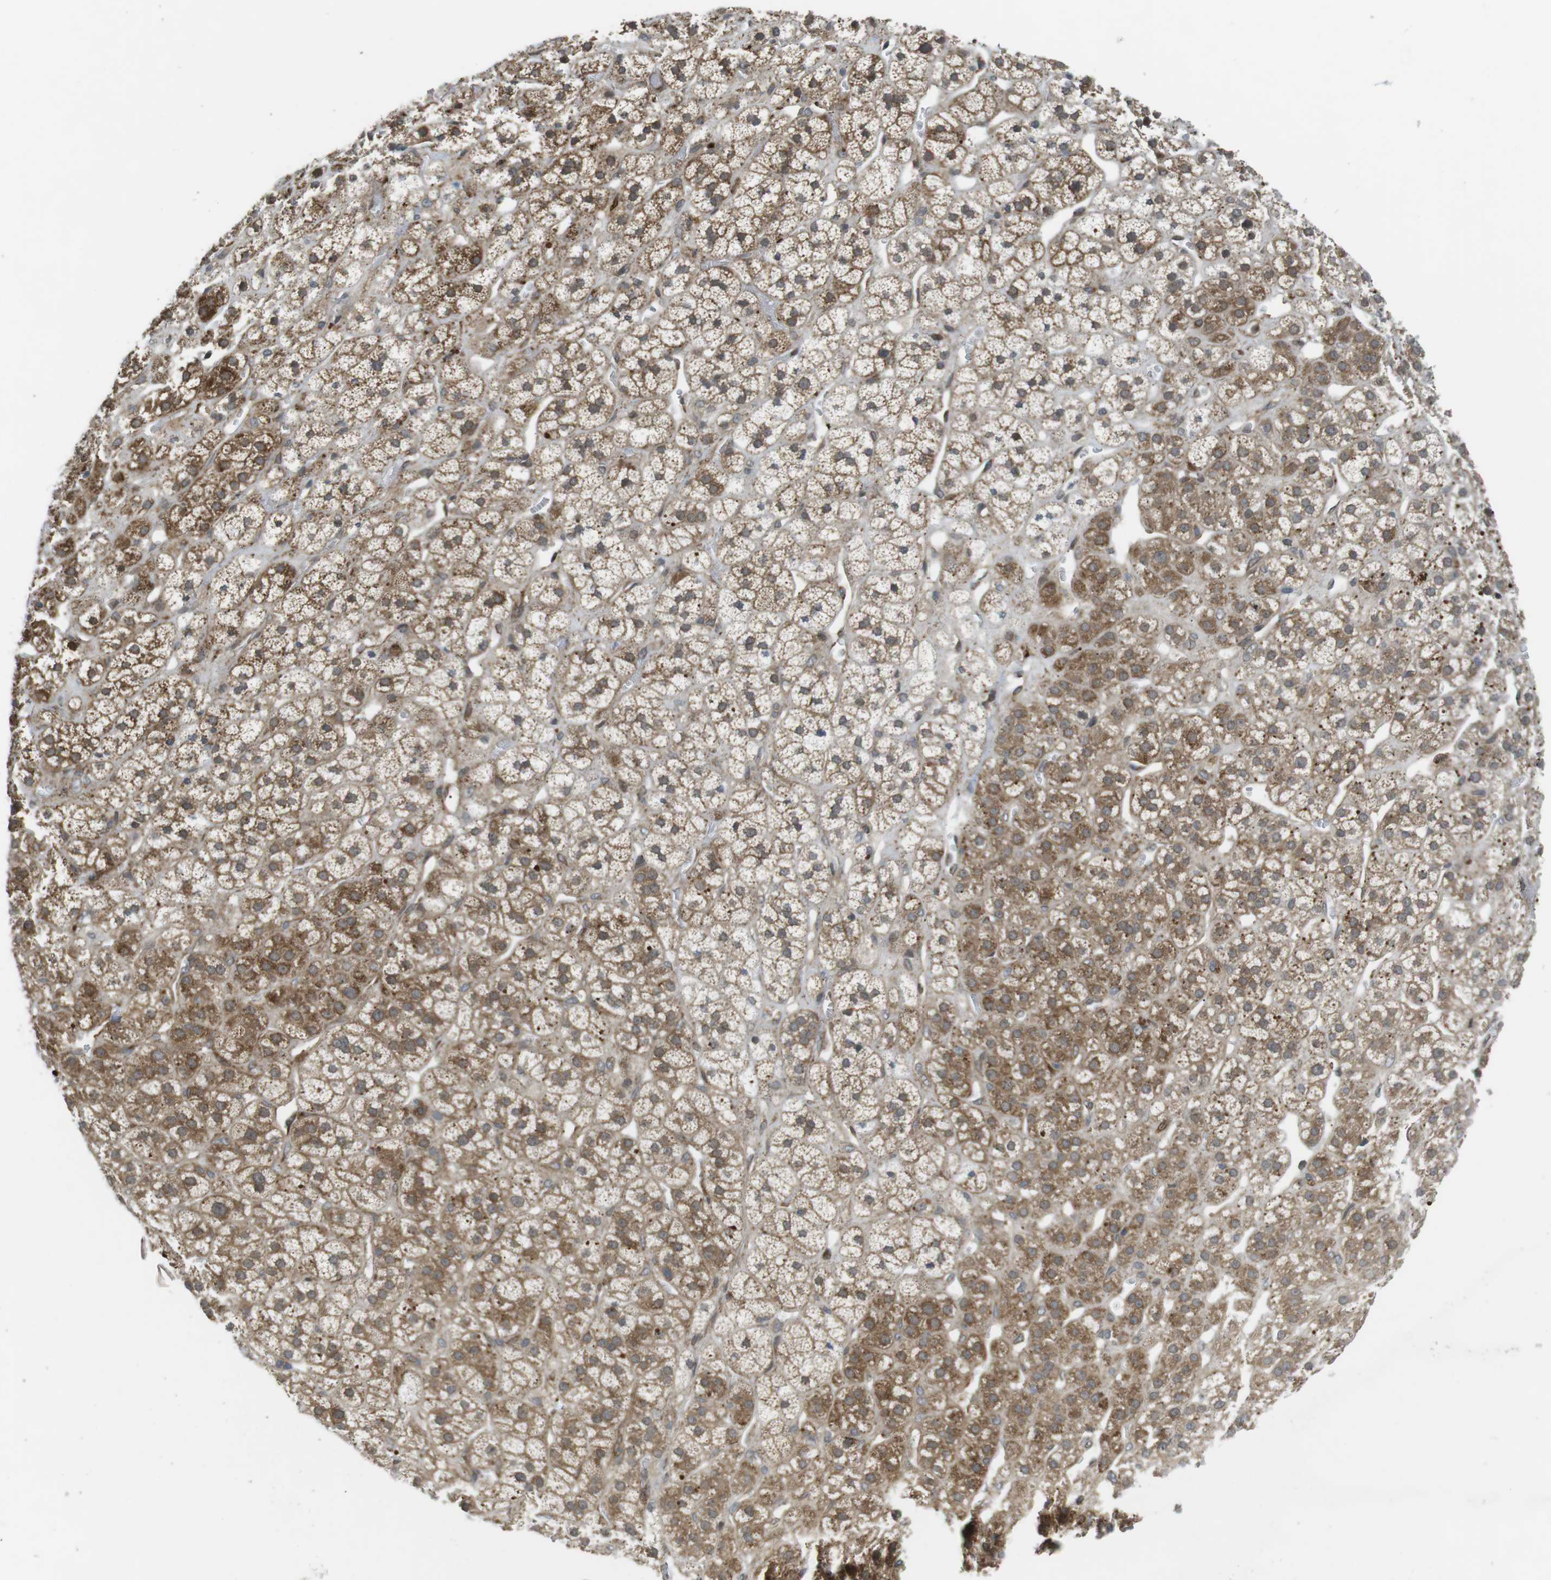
{"staining": {"intensity": "moderate", "quantity": ">75%", "location": "cytoplasmic/membranous"}, "tissue": "adrenal gland", "cell_type": "Glandular cells", "image_type": "normal", "snomed": [{"axis": "morphology", "description": "Normal tissue, NOS"}, {"axis": "topography", "description": "Adrenal gland"}], "caption": "Approximately >75% of glandular cells in normal human adrenal gland exhibit moderate cytoplasmic/membranous protein positivity as visualized by brown immunohistochemical staining.", "gene": "KANK2", "patient": {"sex": "male", "age": 56}}